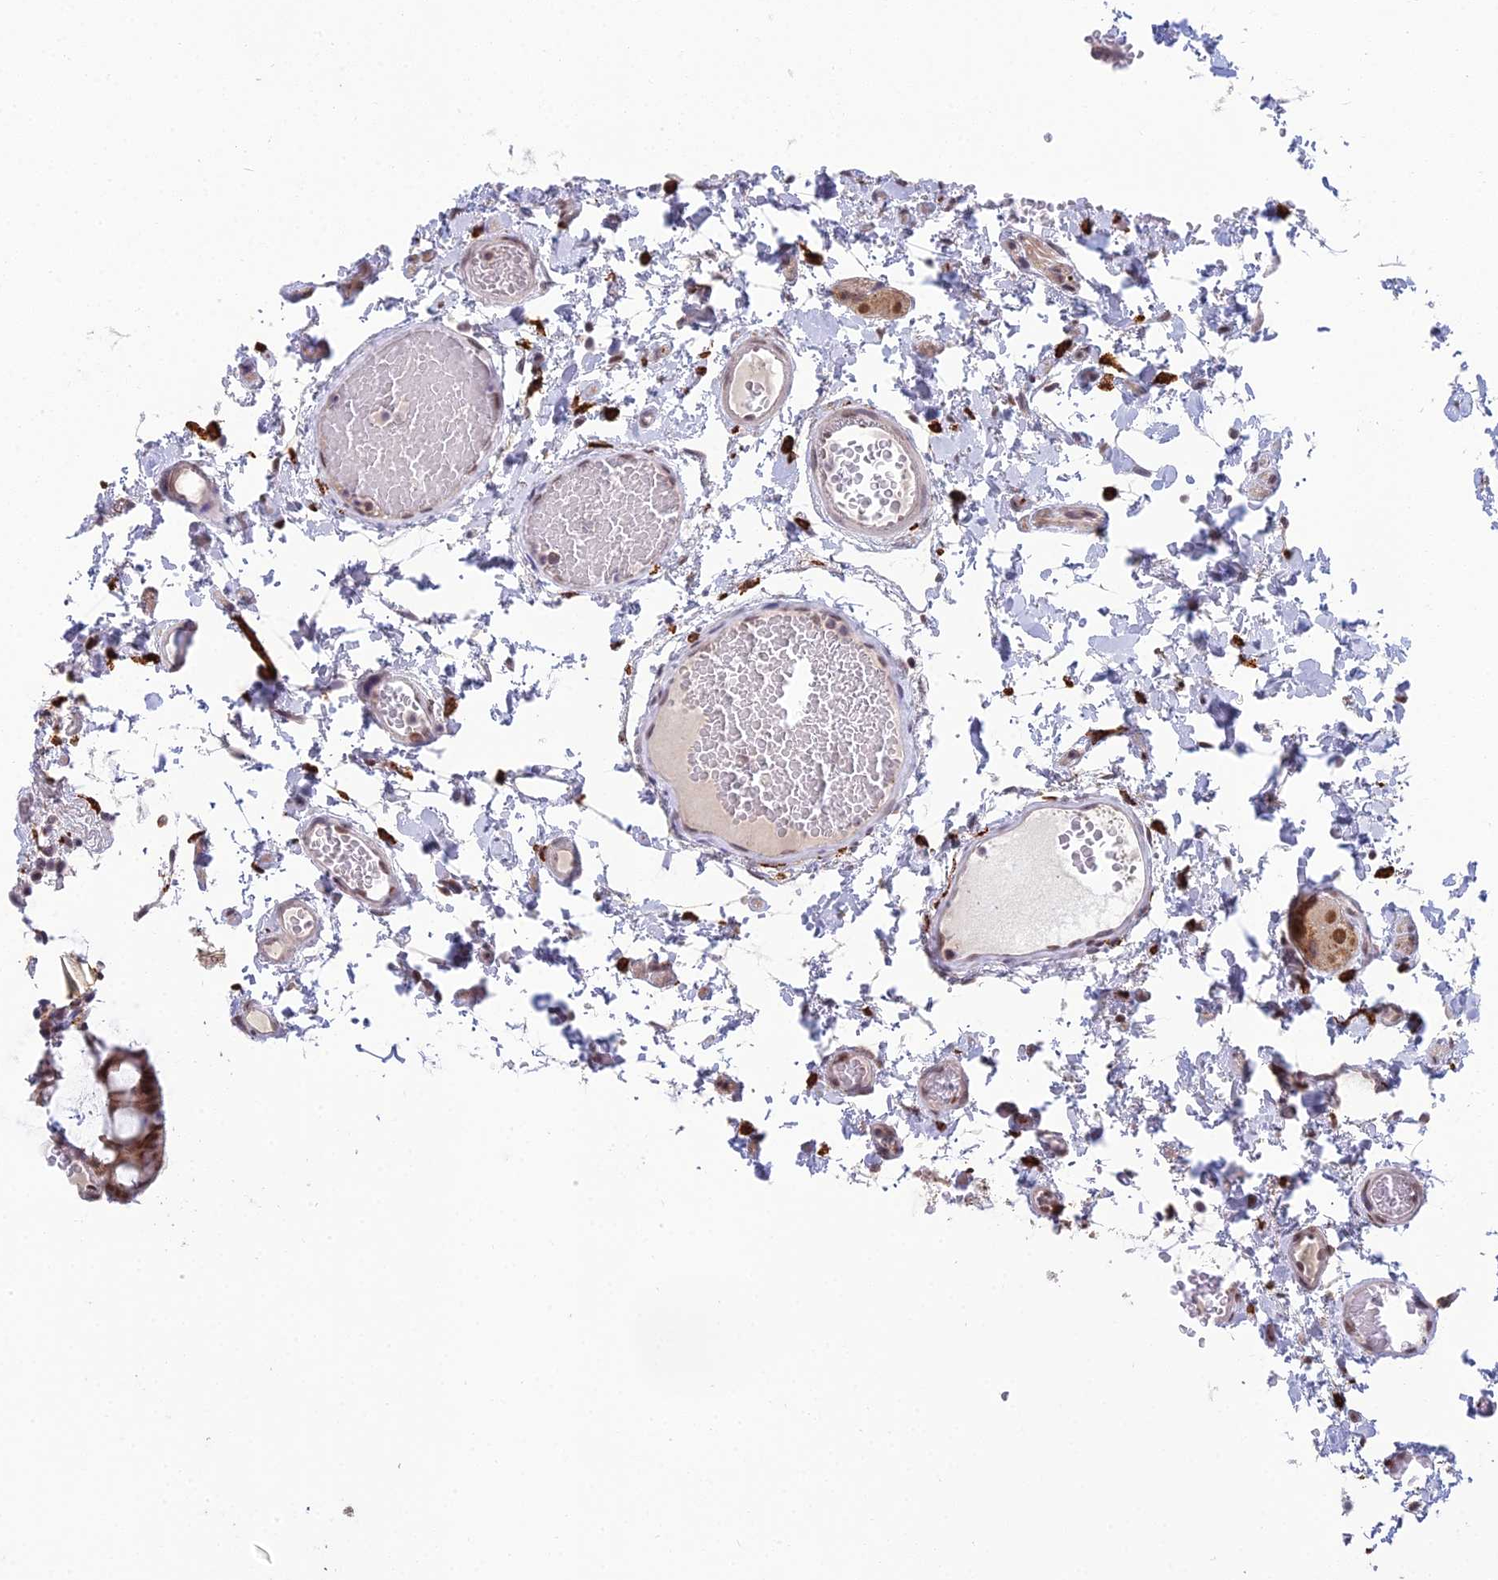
{"staining": {"intensity": "weak", "quantity": ">75%", "location": "nuclear"}, "tissue": "colon", "cell_type": "Endothelial cells", "image_type": "normal", "snomed": [{"axis": "morphology", "description": "Normal tissue, NOS"}, {"axis": "topography", "description": "Colon"}], "caption": "Weak nuclear expression is identified in about >75% of endothelial cells in benign colon. (DAB = brown stain, brightfield microscopy at high magnification).", "gene": "ABHD17A", "patient": {"sex": "male", "age": 84}}